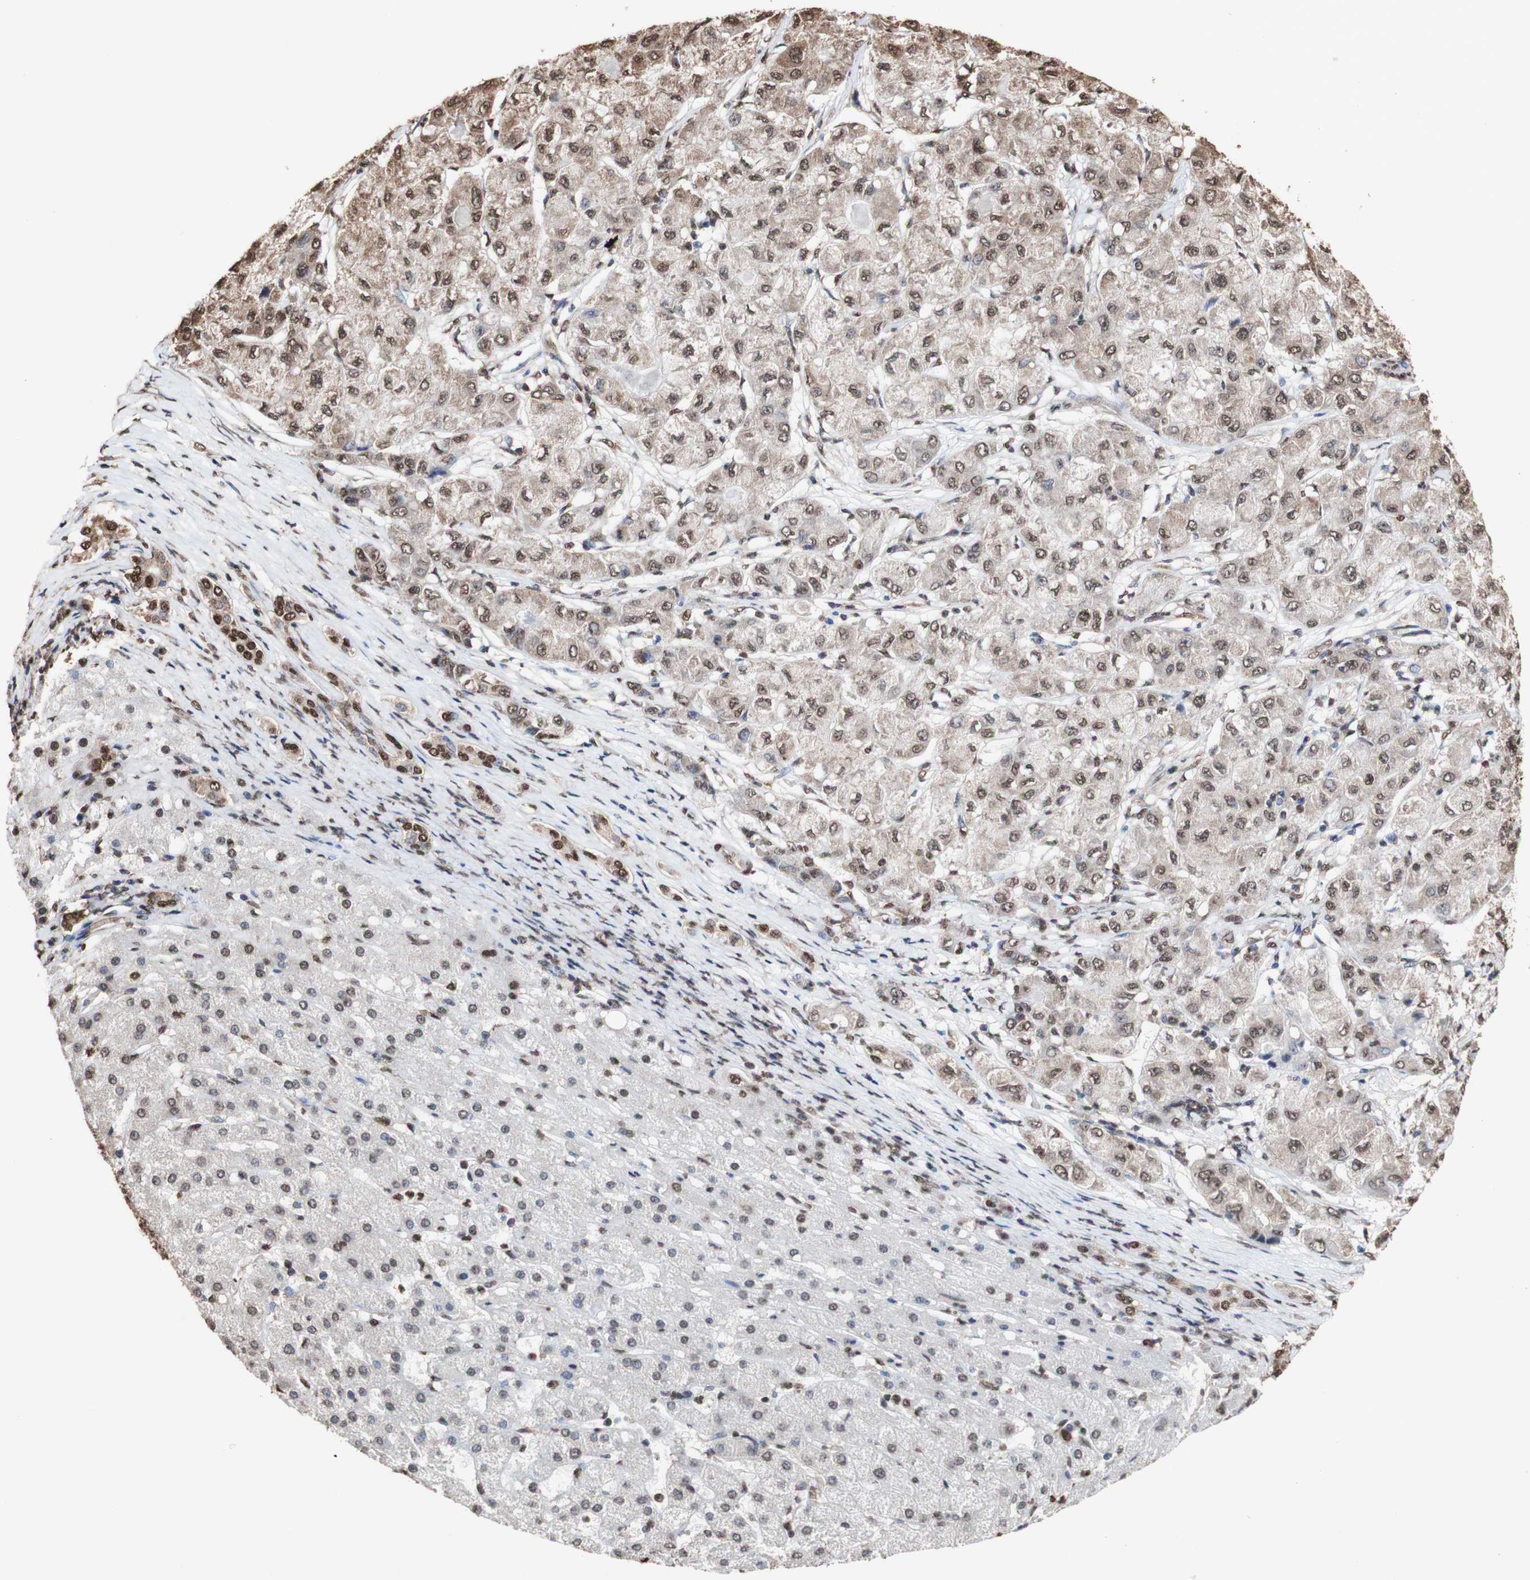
{"staining": {"intensity": "moderate", "quantity": ">75%", "location": "cytoplasmic/membranous,nuclear"}, "tissue": "liver cancer", "cell_type": "Tumor cells", "image_type": "cancer", "snomed": [{"axis": "morphology", "description": "Carcinoma, Hepatocellular, NOS"}, {"axis": "topography", "description": "Liver"}], "caption": "DAB (3,3'-diaminobenzidine) immunohistochemical staining of human liver hepatocellular carcinoma exhibits moderate cytoplasmic/membranous and nuclear protein expression in approximately >75% of tumor cells.", "gene": "PIDD1", "patient": {"sex": "male", "age": 80}}